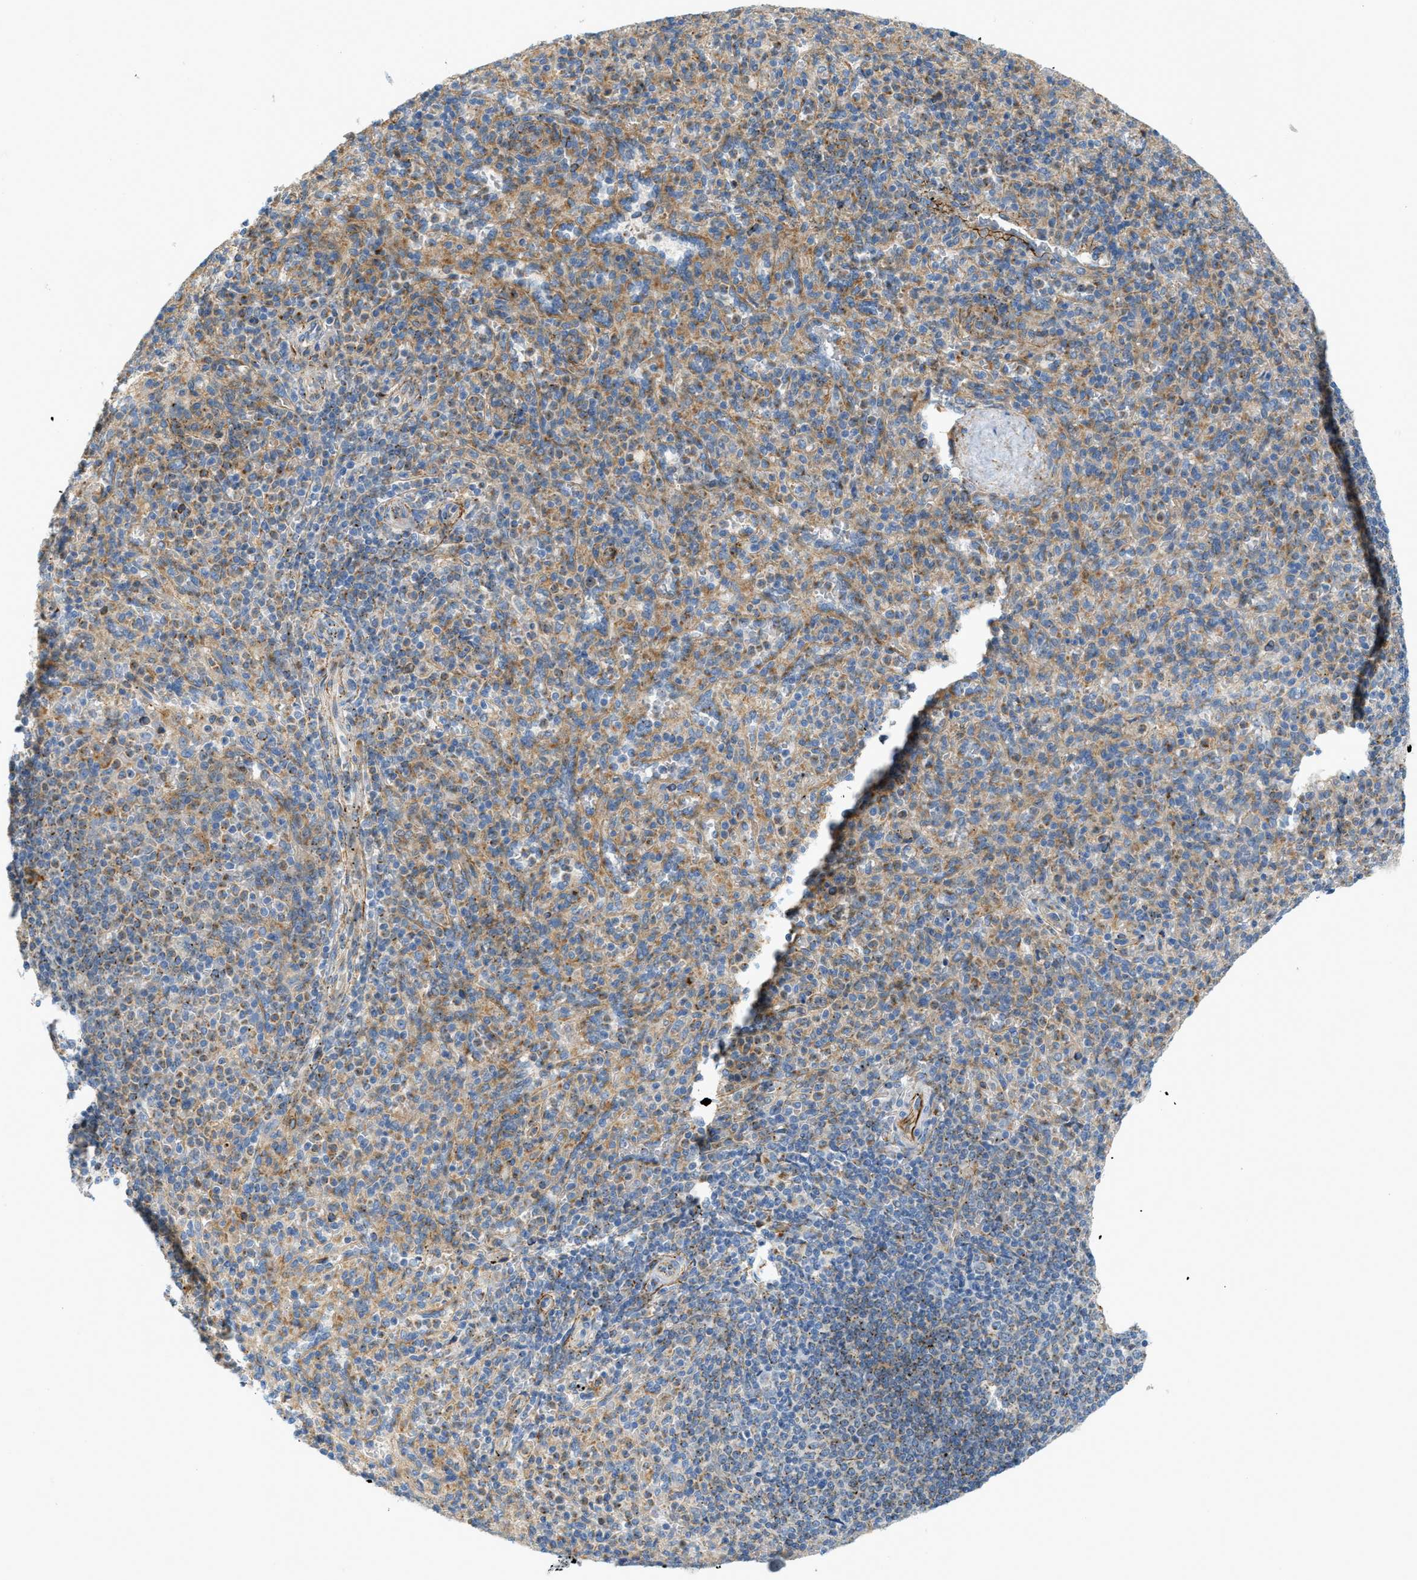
{"staining": {"intensity": "moderate", "quantity": ">75%", "location": "cytoplasmic/membranous"}, "tissue": "spleen", "cell_type": "Cells in red pulp", "image_type": "normal", "snomed": [{"axis": "morphology", "description": "Normal tissue, NOS"}, {"axis": "topography", "description": "Spleen"}], "caption": "Protein staining shows moderate cytoplasmic/membranous positivity in about >75% of cells in red pulp in unremarkable spleen. (brown staining indicates protein expression, while blue staining denotes nuclei).", "gene": "LMBRD1", "patient": {"sex": "male", "age": 36}}